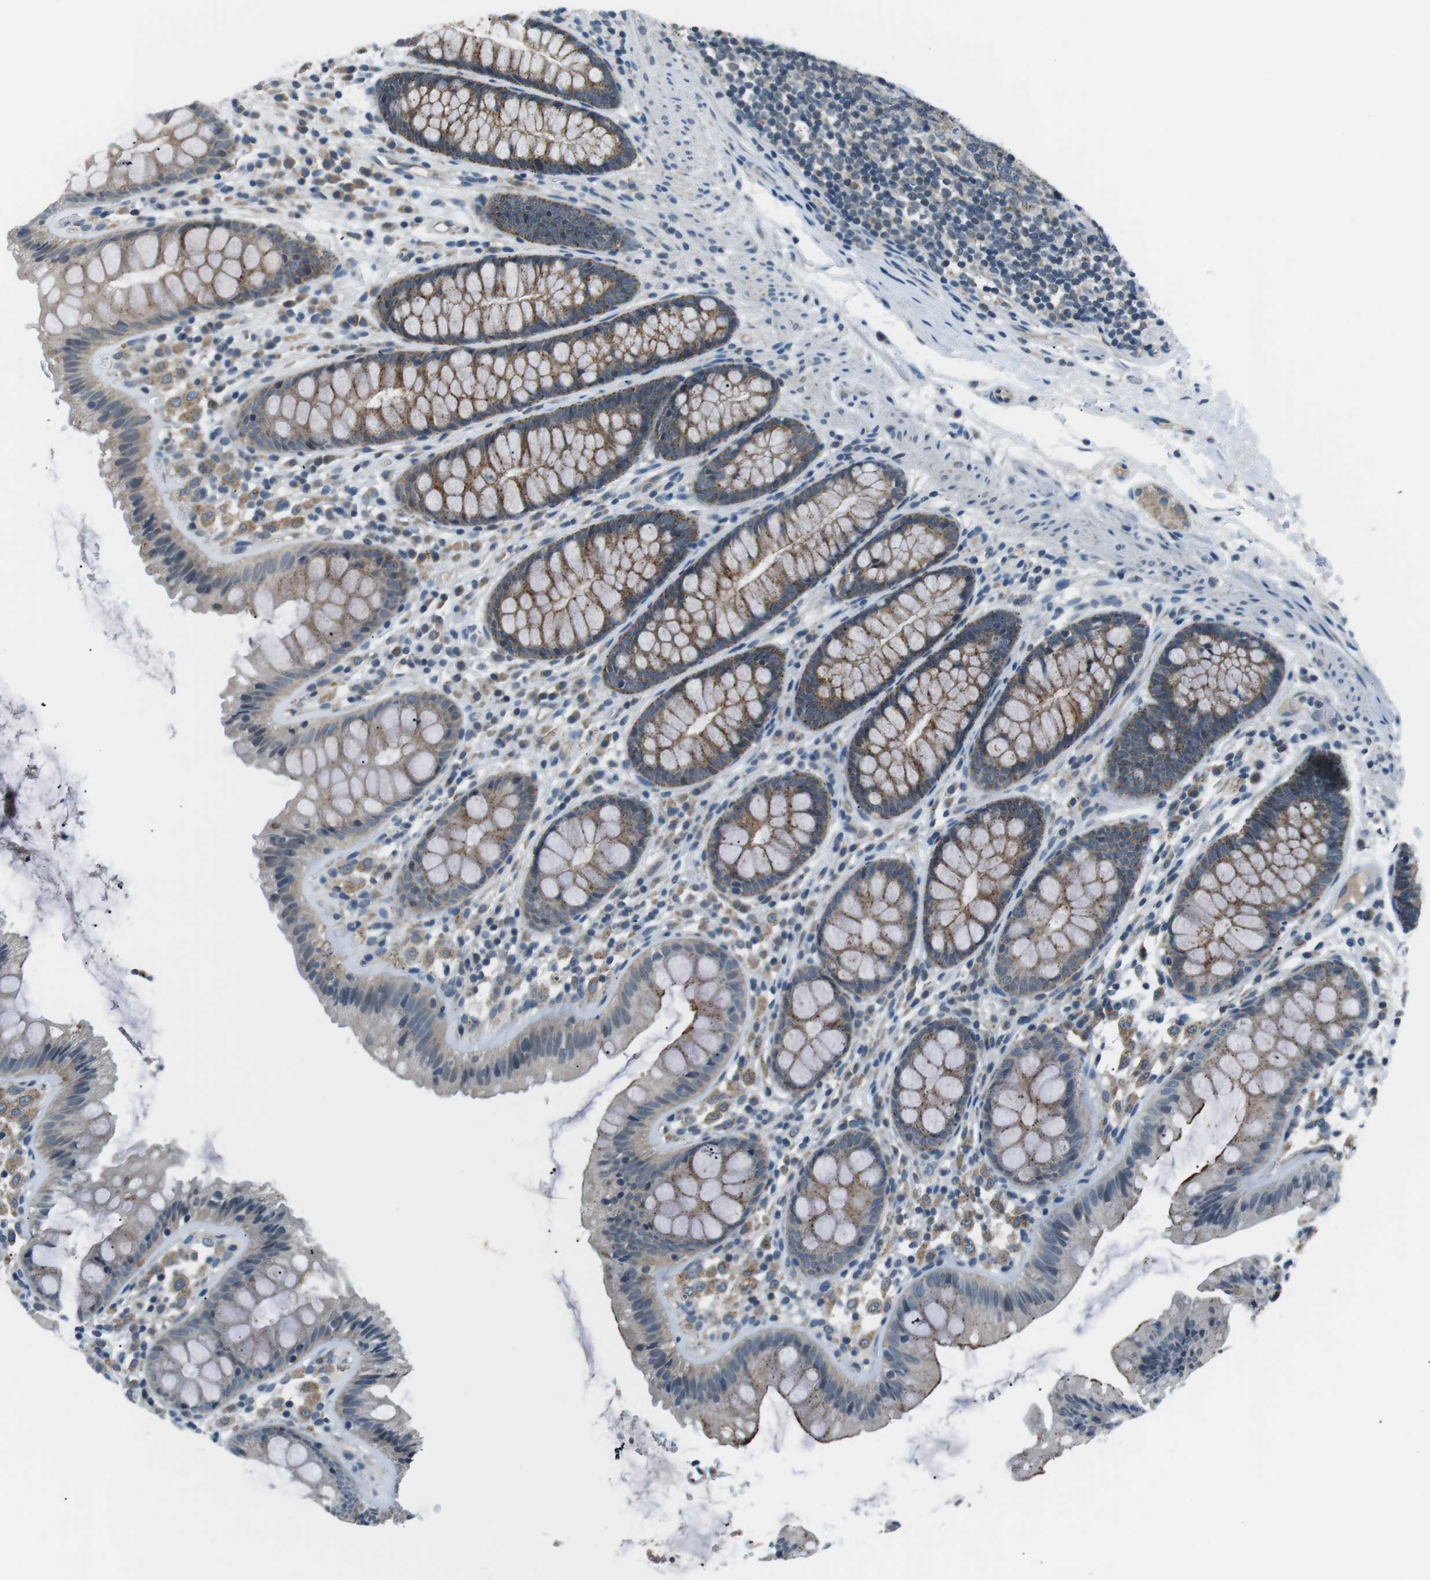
{"staining": {"intensity": "negative", "quantity": "none", "location": "none"}, "tissue": "colon", "cell_type": "Endothelial cells", "image_type": "normal", "snomed": [{"axis": "morphology", "description": "Normal tissue, NOS"}, {"axis": "topography", "description": "Colon"}], "caption": "Immunohistochemistry histopathology image of unremarkable colon: human colon stained with DAB (3,3'-diaminobenzidine) shows no significant protein expression in endothelial cells.", "gene": "FAM3B", "patient": {"sex": "female", "age": 56}}